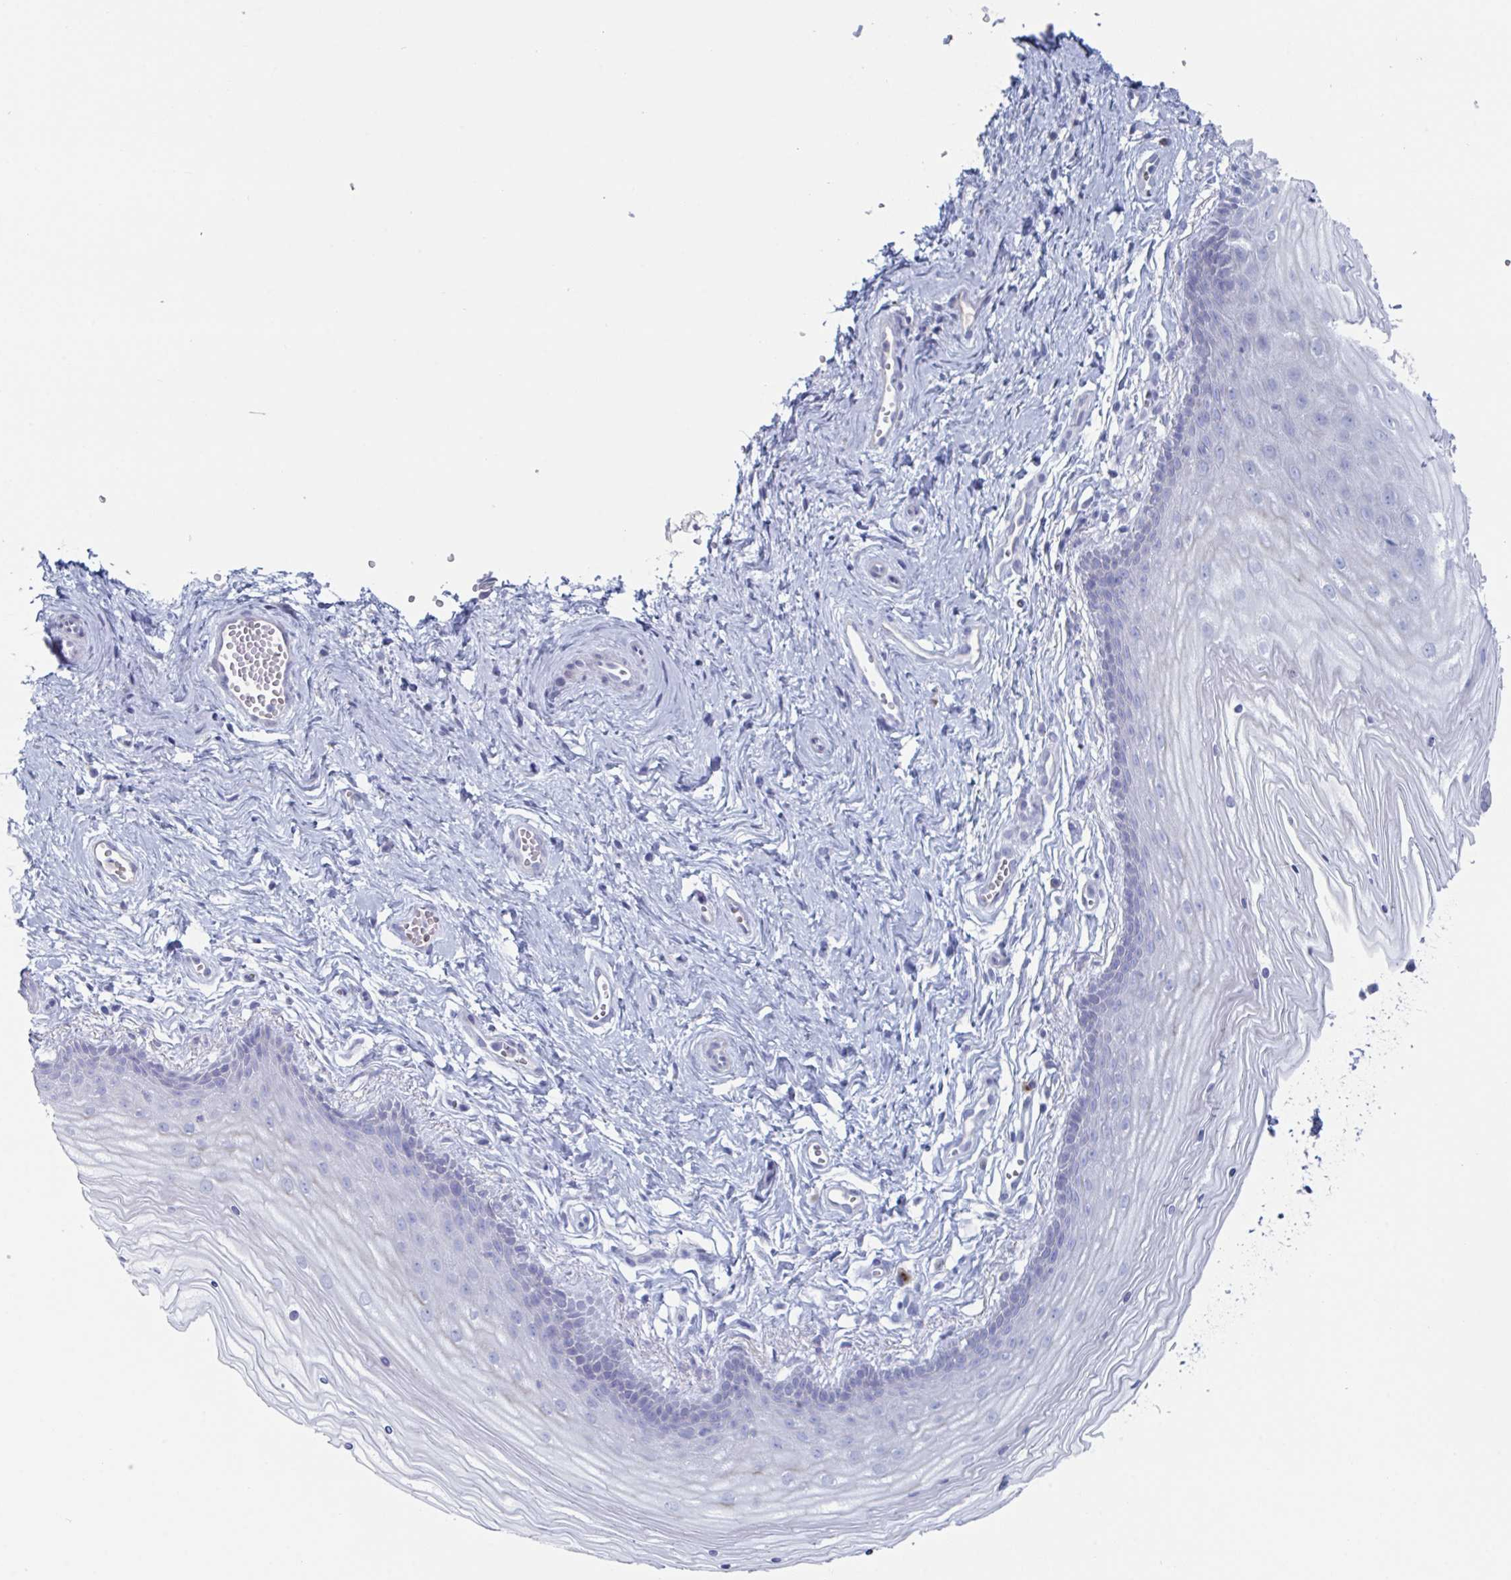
{"staining": {"intensity": "negative", "quantity": "none", "location": "none"}, "tissue": "vagina", "cell_type": "Squamous epithelial cells", "image_type": "normal", "snomed": [{"axis": "morphology", "description": "Normal tissue, NOS"}, {"axis": "topography", "description": "Vagina"}], "caption": "This is a photomicrograph of immunohistochemistry staining of benign vagina, which shows no staining in squamous epithelial cells.", "gene": "NT5C3B", "patient": {"sex": "female", "age": 38}}